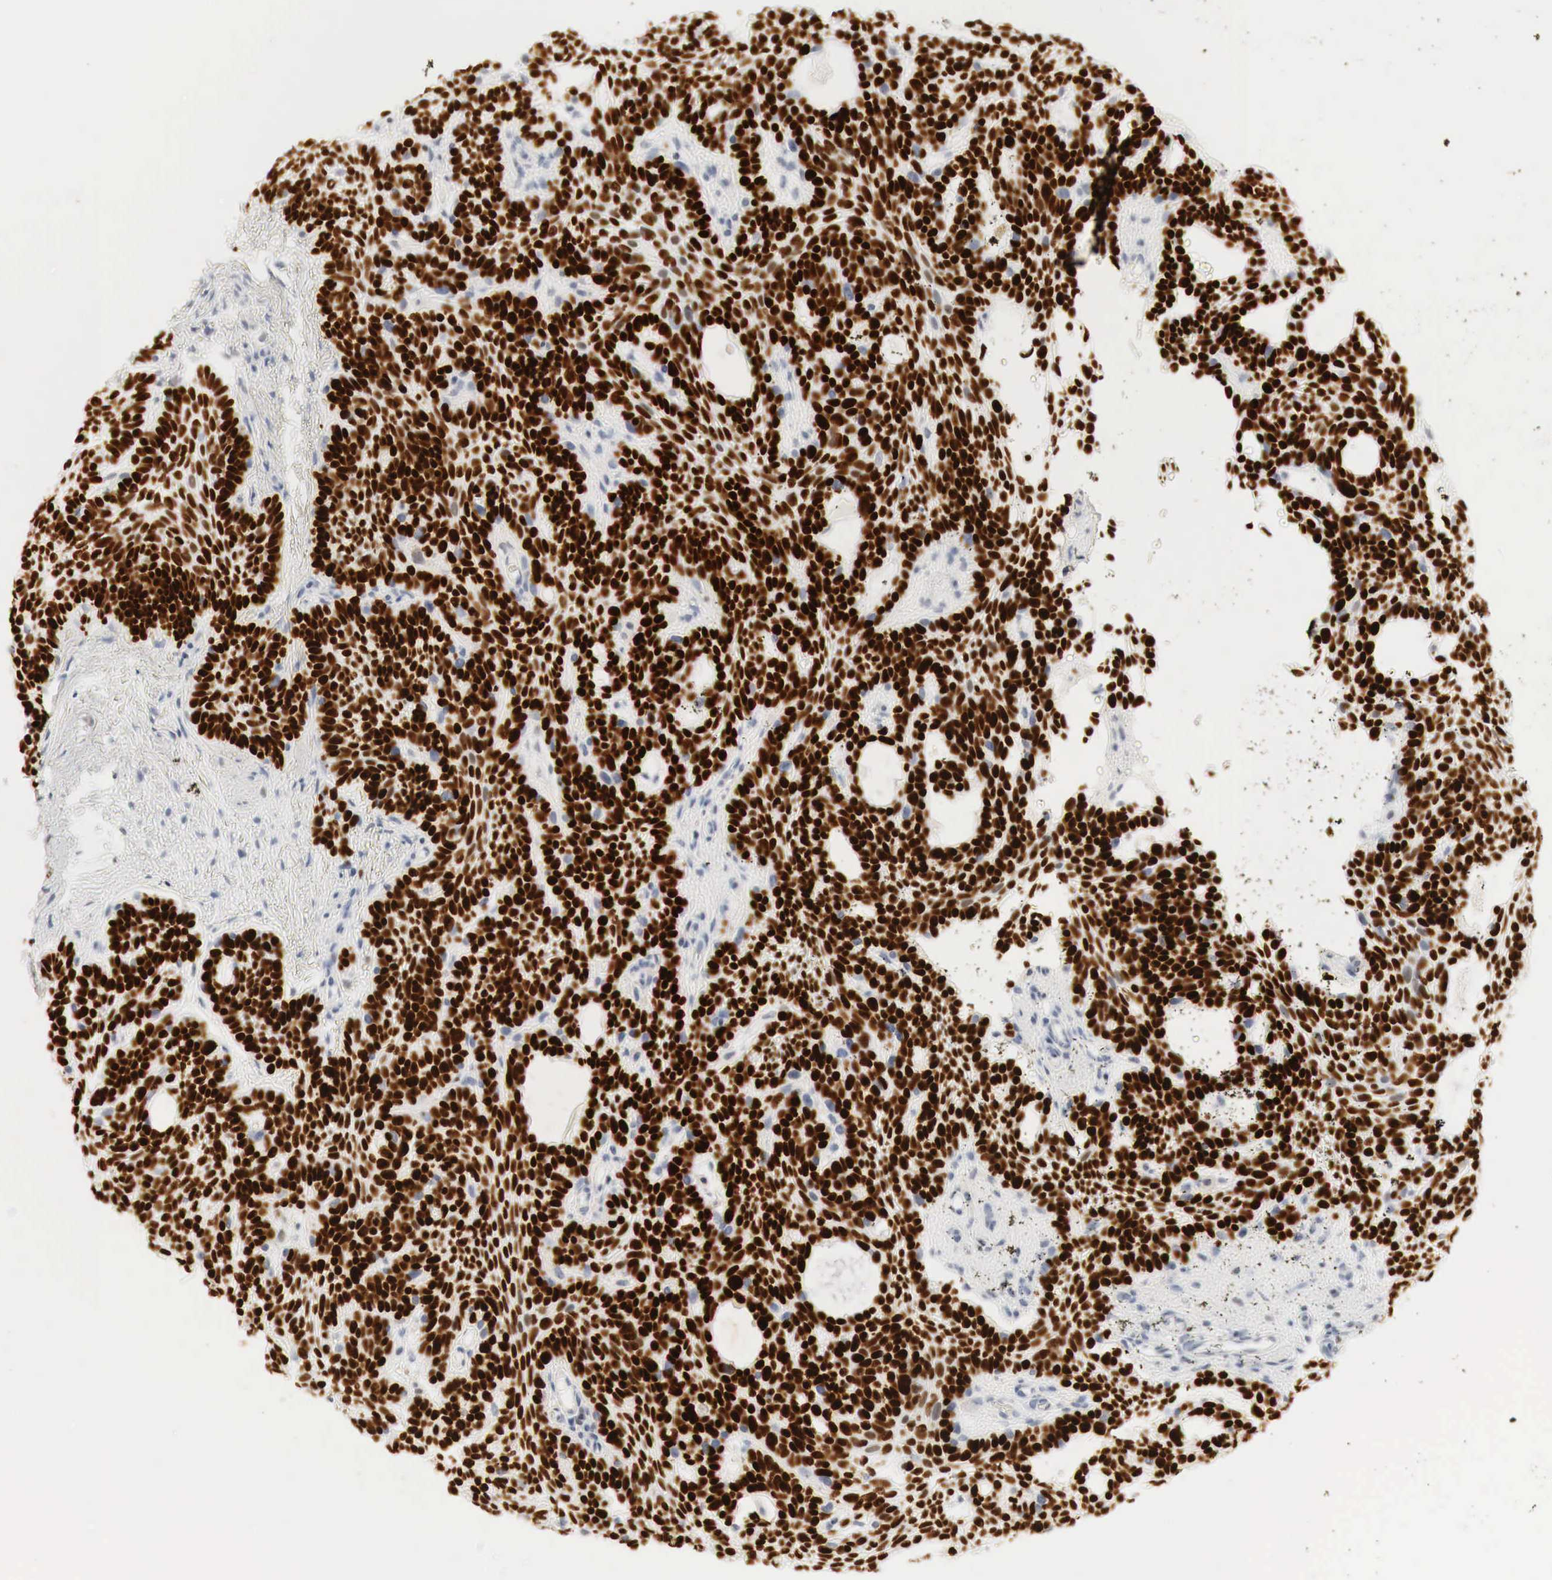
{"staining": {"intensity": "strong", "quantity": ">75%", "location": "nuclear"}, "tissue": "skin cancer", "cell_type": "Tumor cells", "image_type": "cancer", "snomed": [{"axis": "morphology", "description": "Basal cell carcinoma"}, {"axis": "topography", "description": "Skin"}], "caption": "Immunohistochemical staining of human basal cell carcinoma (skin) exhibits strong nuclear protein expression in about >75% of tumor cells. The protein of interest is stained brown, and the nuclei are stained in blue (DAB IHC with brightfield microscopy, high magnification).", "gene": "TP63", "patient": {"sex": "male", "age": 44}}